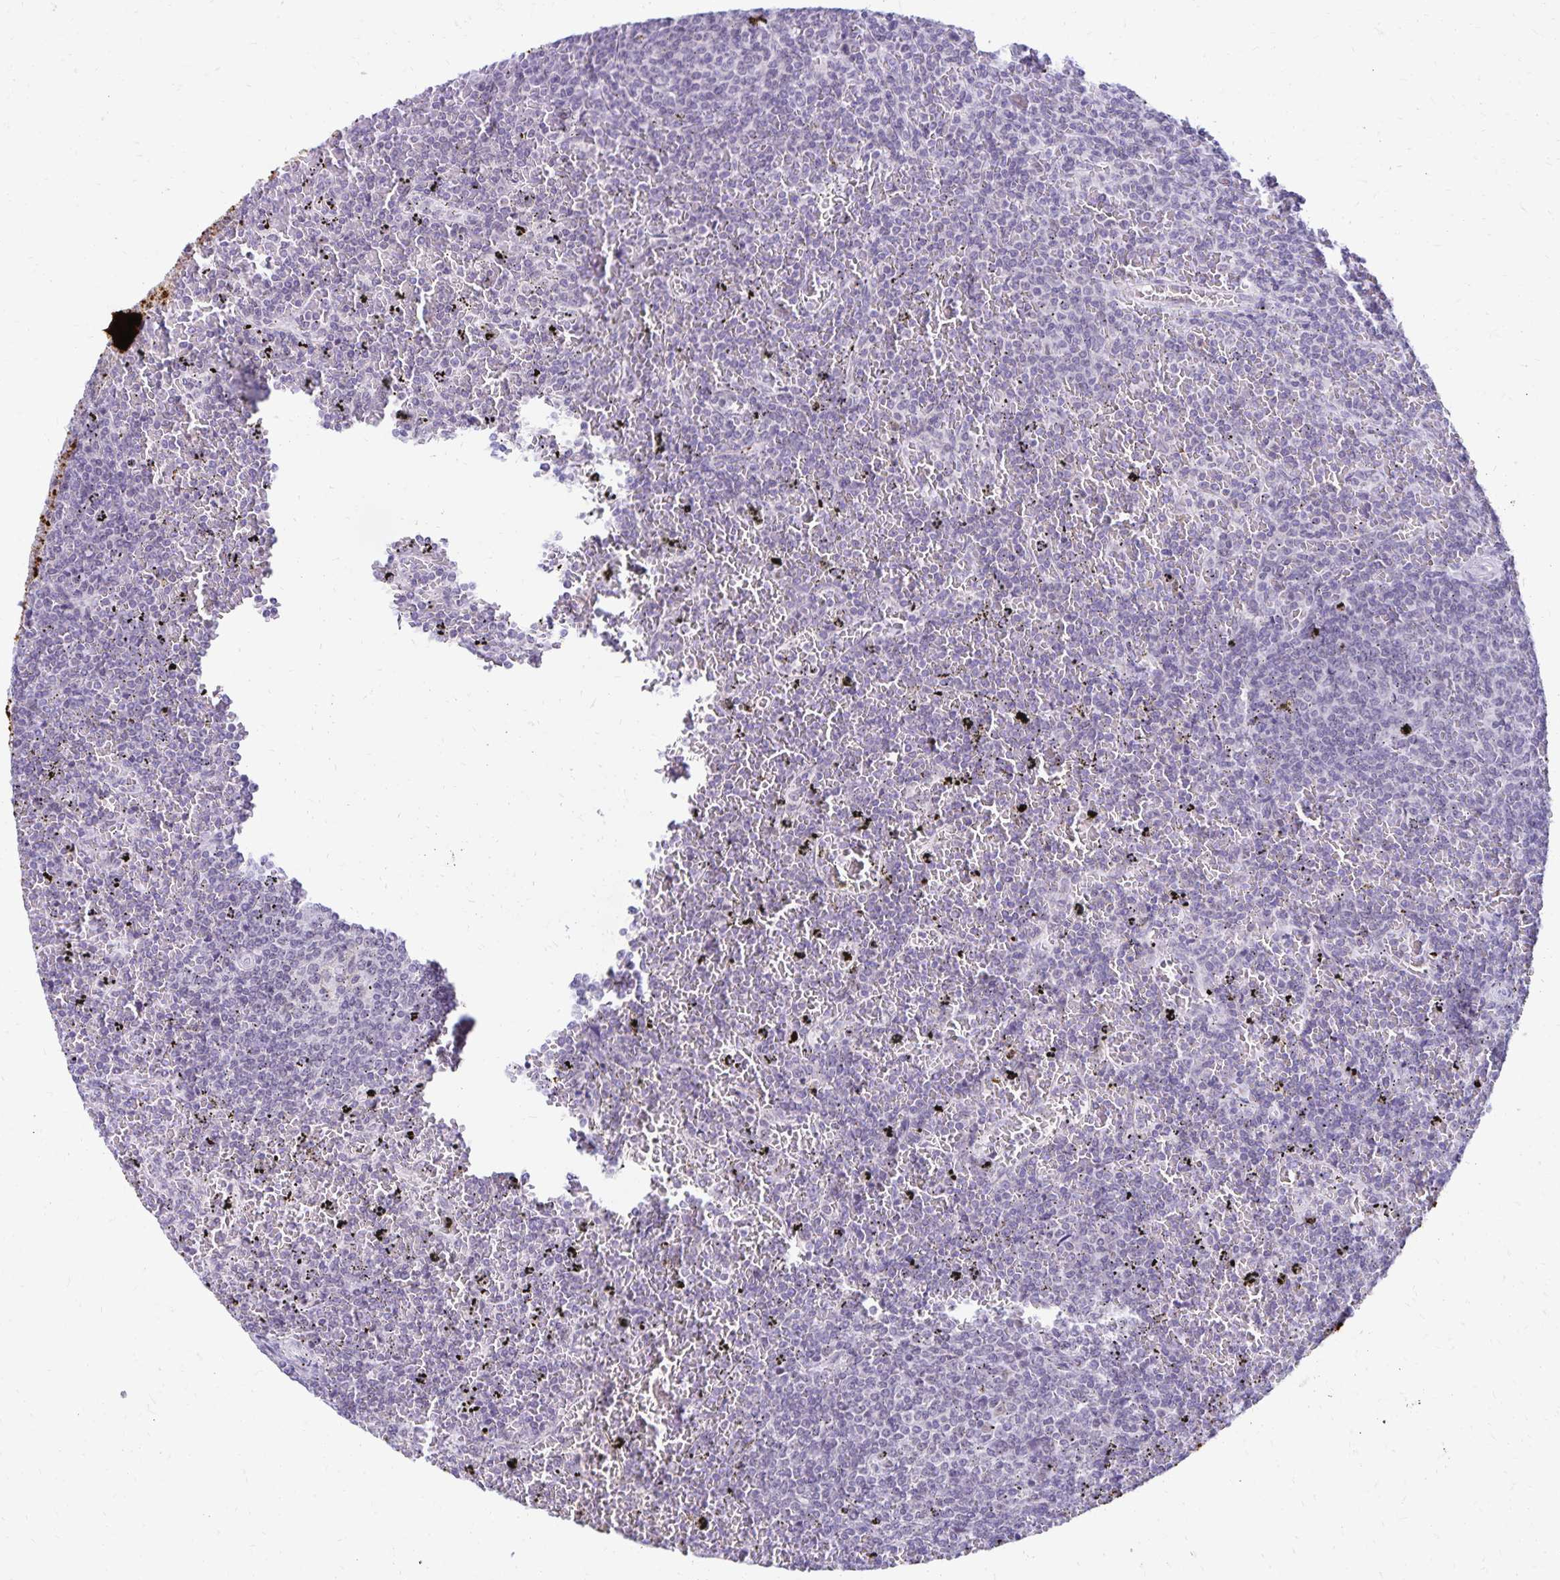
{"staining": {"intensity": "negative", "quantity": "none", "location": "none"}, "tissue": "lymphoma", "cell_type": "Tumor cells", "image_type": "cancer", "snomed": [{"axis": "morphology", "description": "Malignant lymphoma, non-Hodgkin's type, Low grade"}, {"axis": "topography", "description": "Spleen"}], "caption": "This is an immunohistochemistry (IHC) image of human lymphoma. There is no expression in tumor cells.", "gene": "FAM166C", "patient": {"sex": "female", "age": 77}}